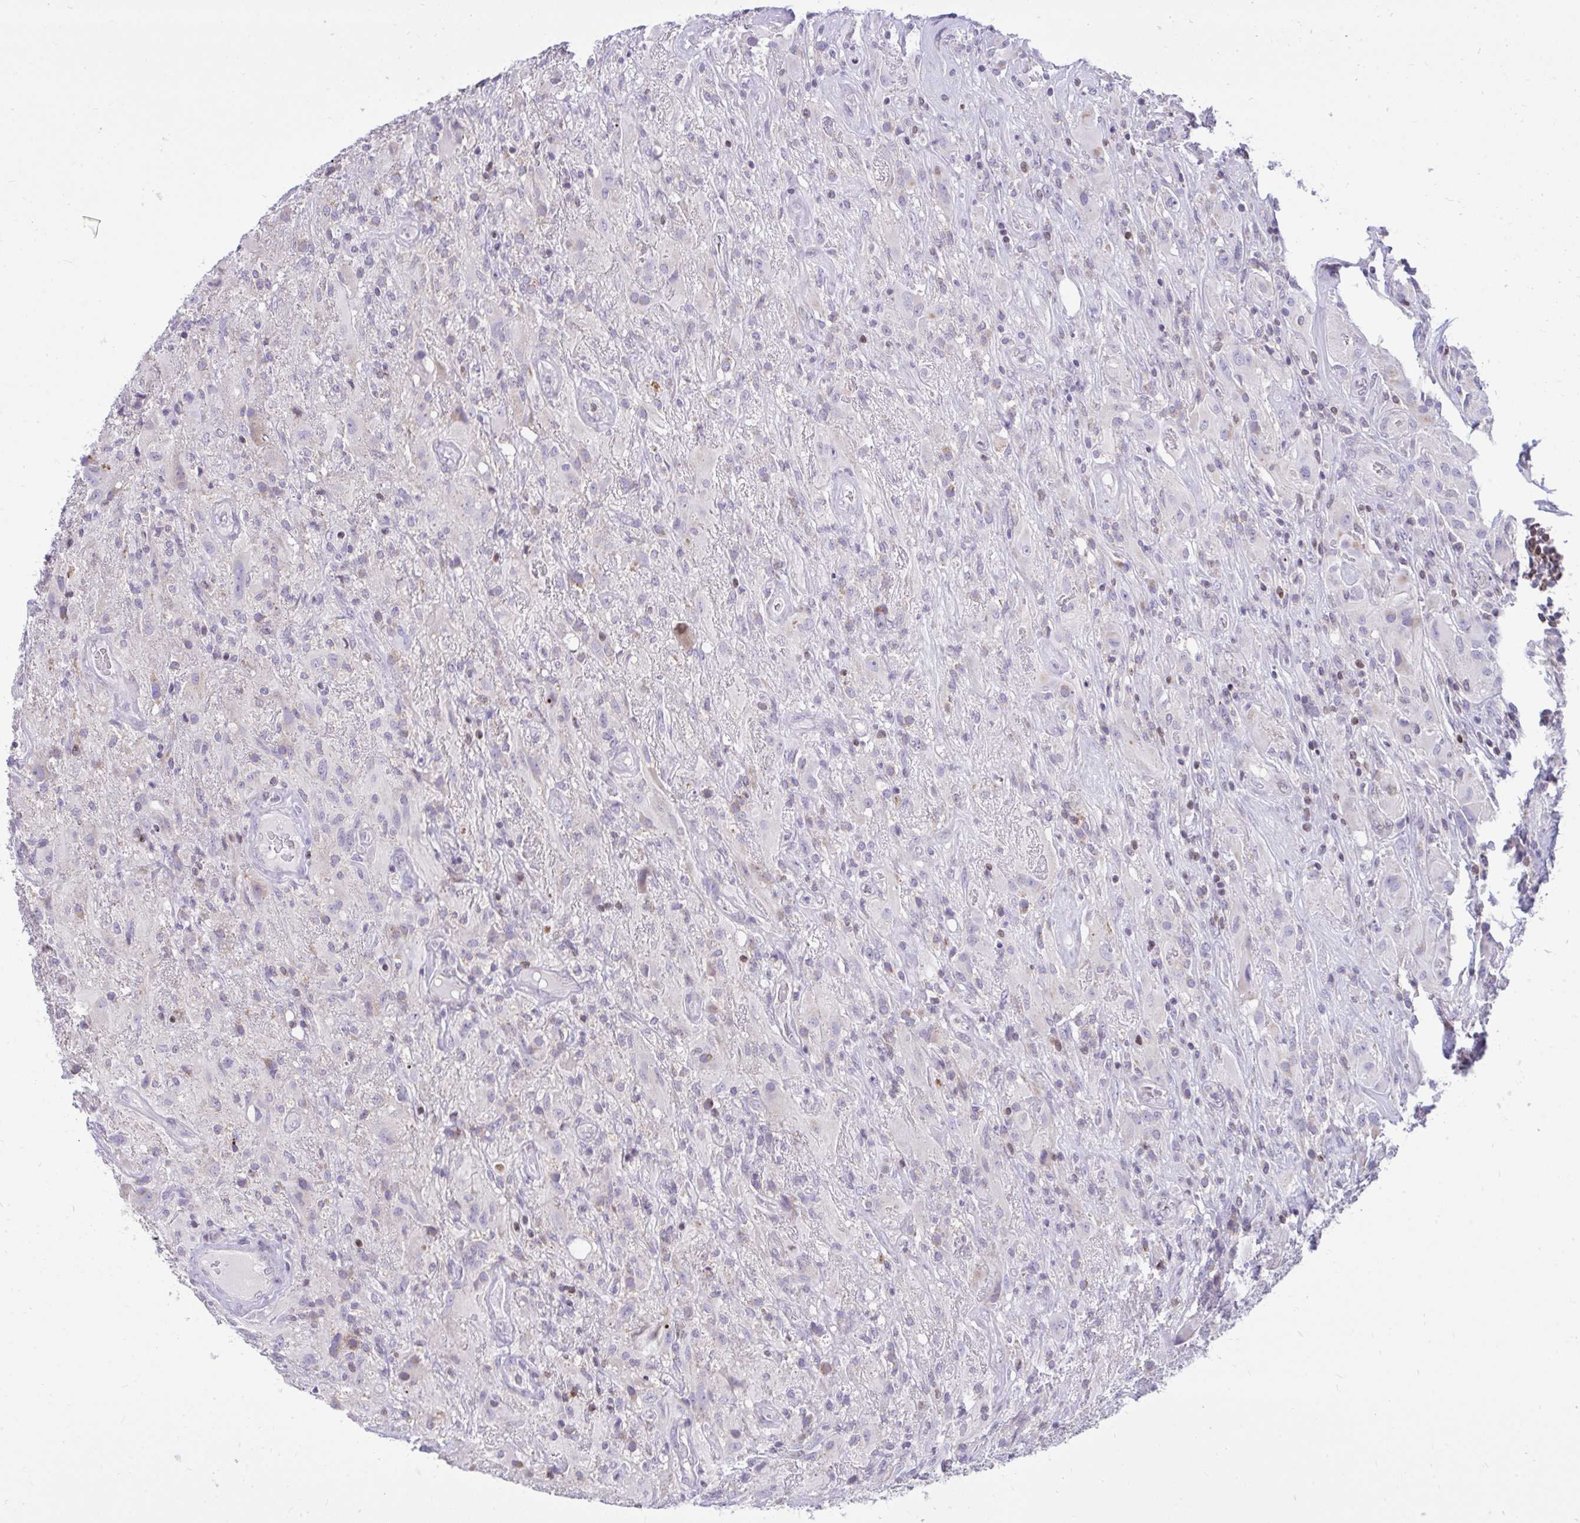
{"staining": {"intensity": "negative", "quantity": "none", "location": "none"}, "tissue": "glioma", "cell_type": "Tumor cells", "image_type": "cancer", "snomed": [{"axis": "morphology", "description": "Glioma, malignant, High grade"}, {"axis": "topography", "description": "Brain"}], "caption": "This is a image of immunohistochemistry staining of malignant glioma (high-grade), which shows no expression in tumor cells. Brightfield microscopy of IHC stained with DAB (brown) and hematoxylin (blue), captured at high magnification.", "gene": "RPS6KA2", "patient": {"sex": "male", "age": 46}}